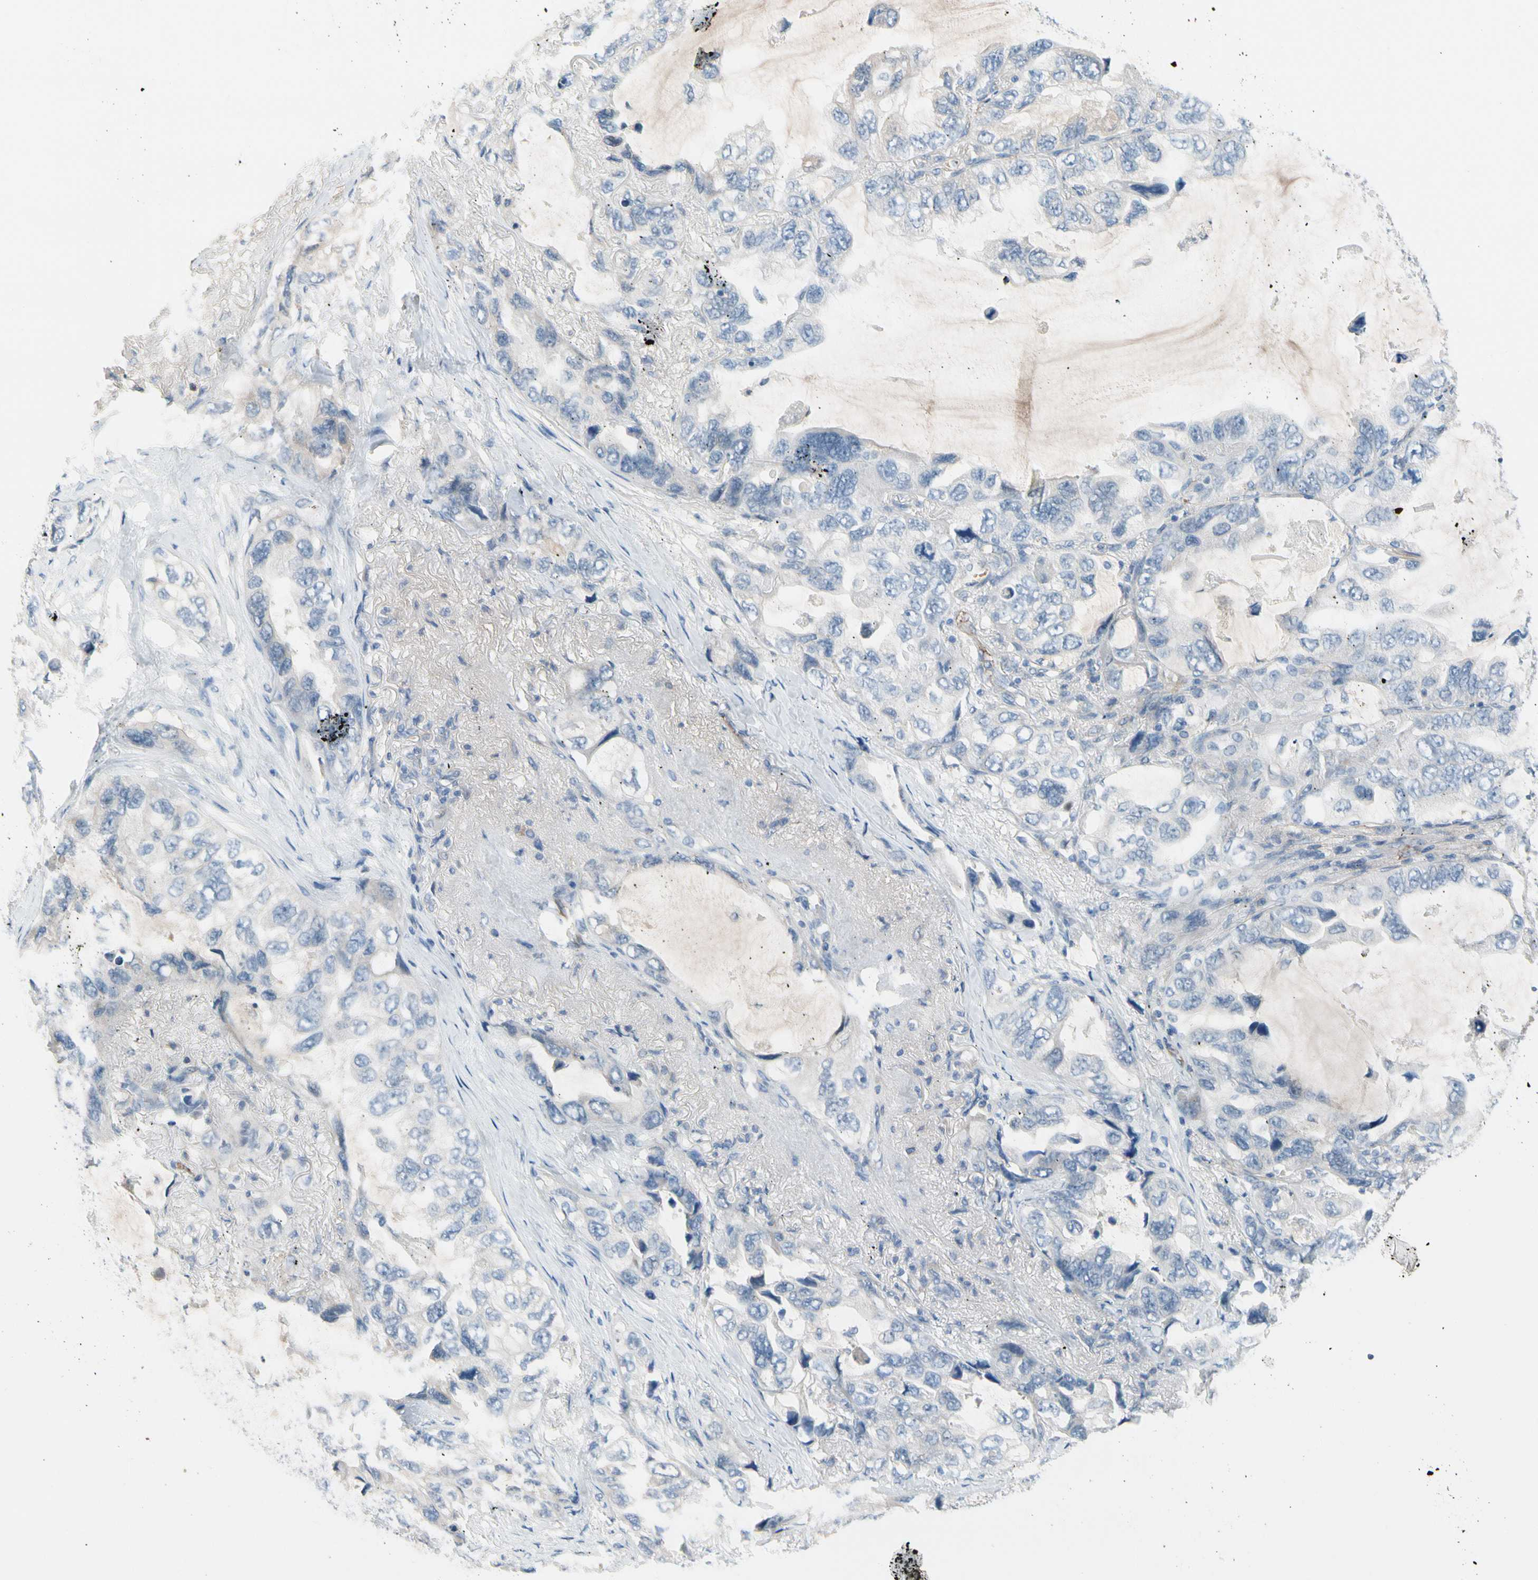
{"staining": {"intensity": "negative", "quantity": "none", "location": "none"}, "tissue": "lung cancer", "cell_type": "Tumor cells", "image_type": "cancer", "snomed": [{"axis": "morphology", "description": "Squamous cell carcinoma, NOS"}, {"axis": "topography", "description": "Lung"}], "caption": "This is an immunohistochemistry (IHC) image of lung cancer (squamous cell carcinoma). There is no staining in tumor cells.", "gene": "CNDP1", "patient": {"sex": "female", "age": 73}}